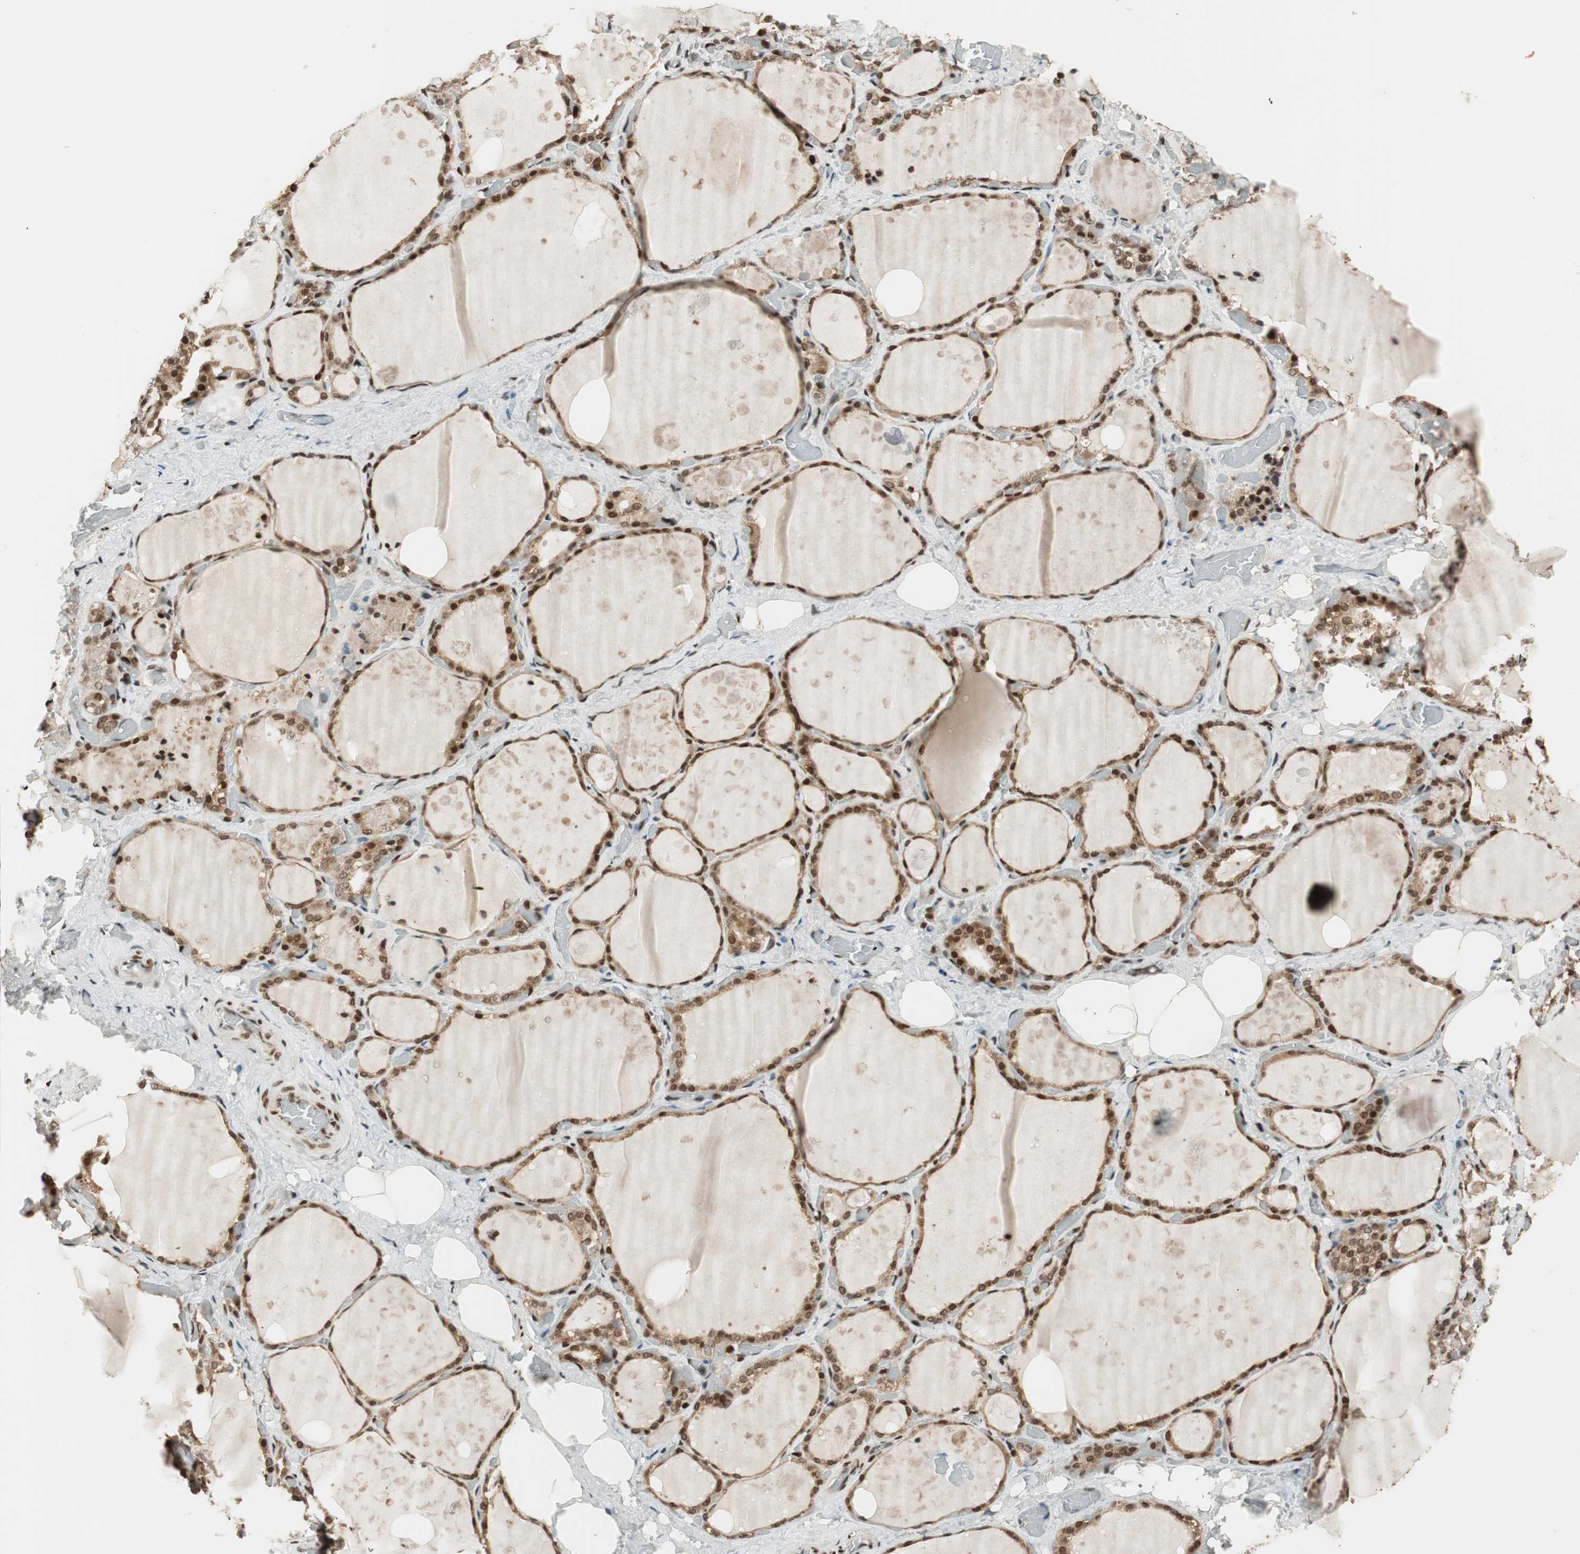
{"staining": {"intensity": "strong", "quantity": ">75%", "location": "cytoplasmic/membranous,nuclear"}, "tissue": "thyroid gland", "cell_type": "Glandular cells", "image_type": "normal", "snomed": [{"axis": "morphology", "description": "Normal tissue, NOS"}, {"axis": "topography", "description": "Thyroid gland"}], "caption": "Protein staining exhibits strong cytoplasmic/membranous,nuclear positivity in about >75% of glandular cells in normal thyroid gland.", "gene": "BIN1", "patient": {"sex": "male", "age": 61}}